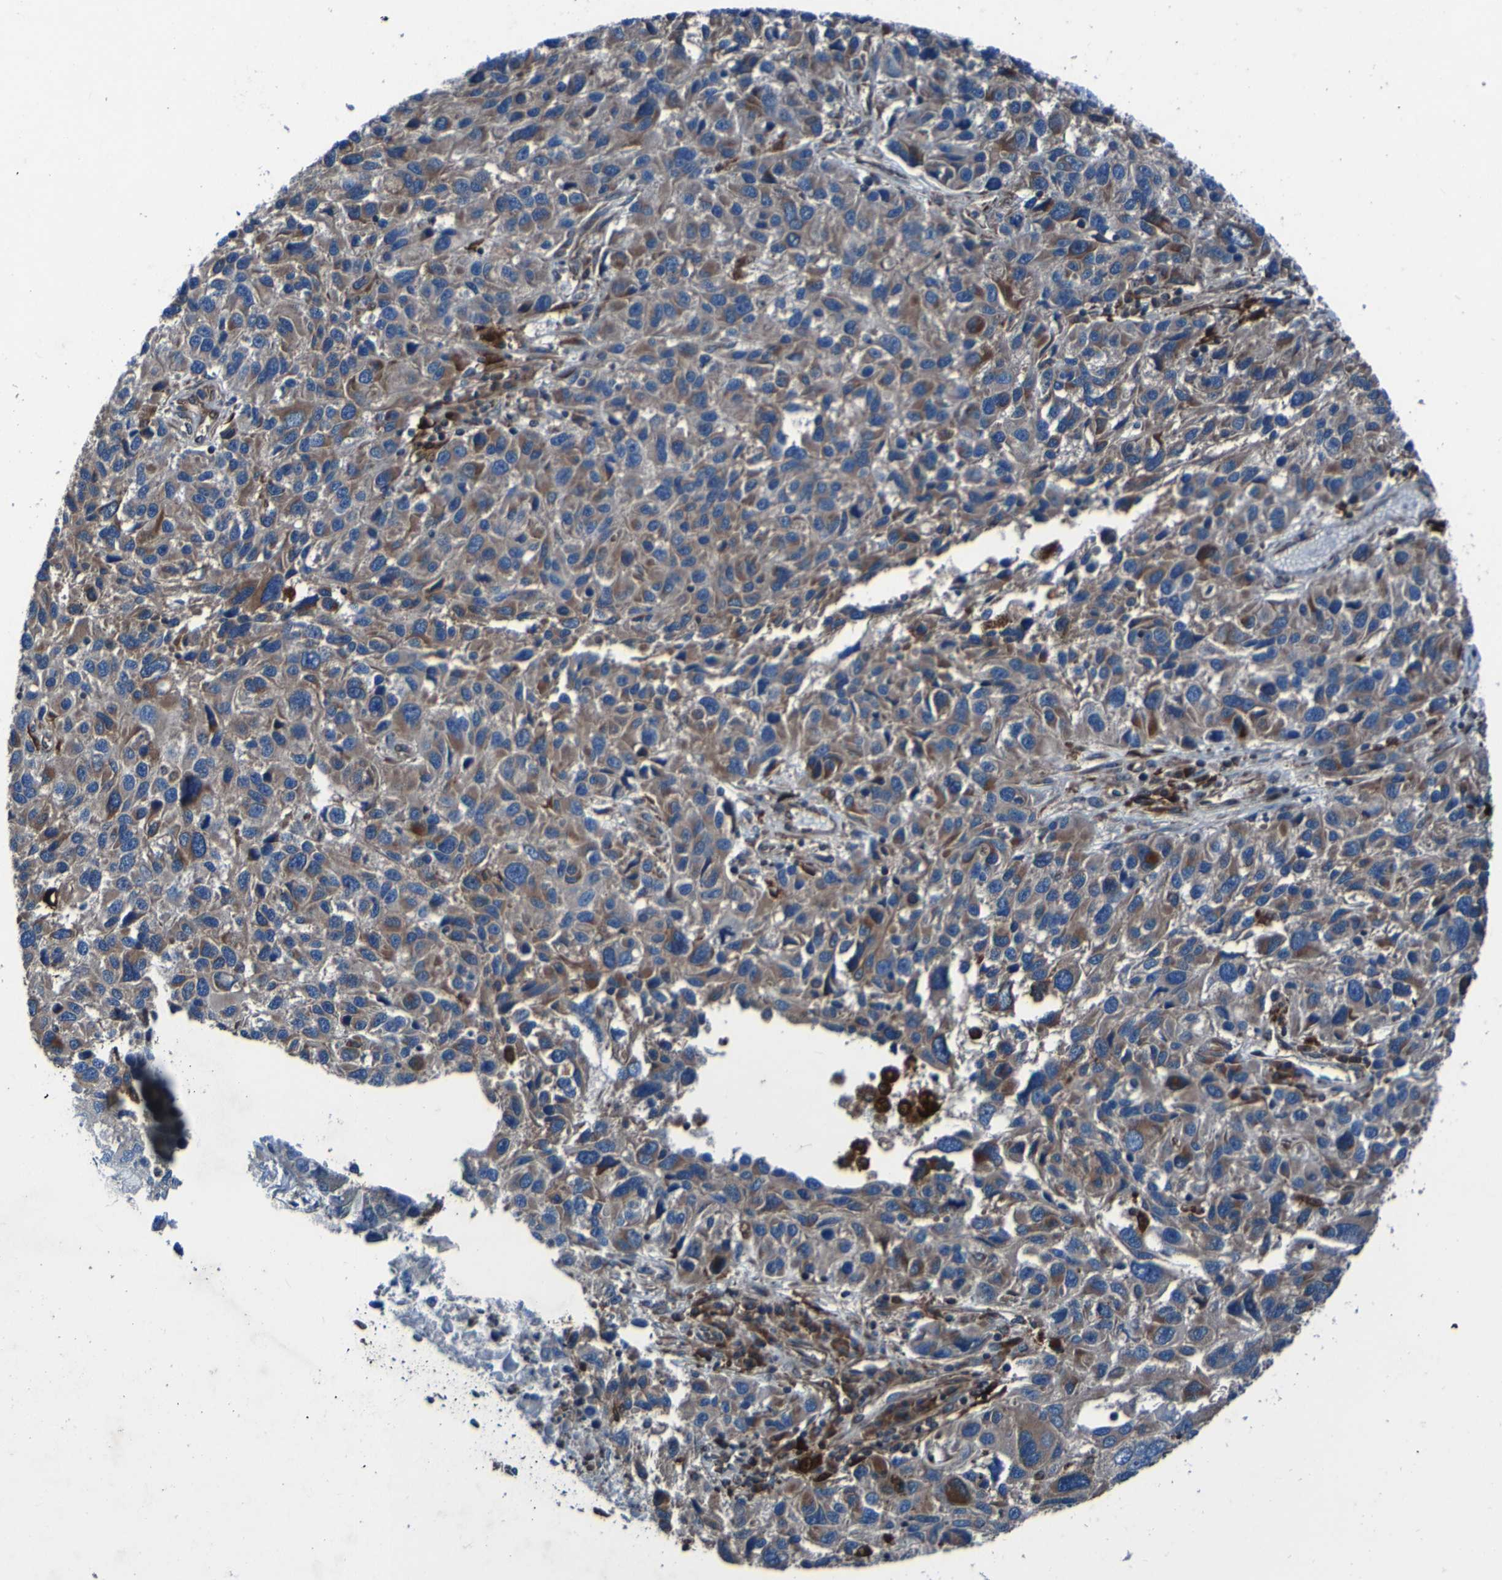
{"staining": {"intensity": "moderate", "quantity": ">75%", "location": "cytoplasmic/membranous"}, "tissue": "melanoma", "cell_type": "Tumor cells", "image_type": "cancer", "snomed": [{"axis": "morphology", "description": "Malignant melanoma, NOS"}, {"axis": "topography", "description": "Skin"}], "caption": "A brown stain shows moderate cytoplasmic/membranous positivity of a protein in human malignant melanoma tumor cells.", "gene": "RAB5B", "patient": {"sex": "male", "age": 53}}